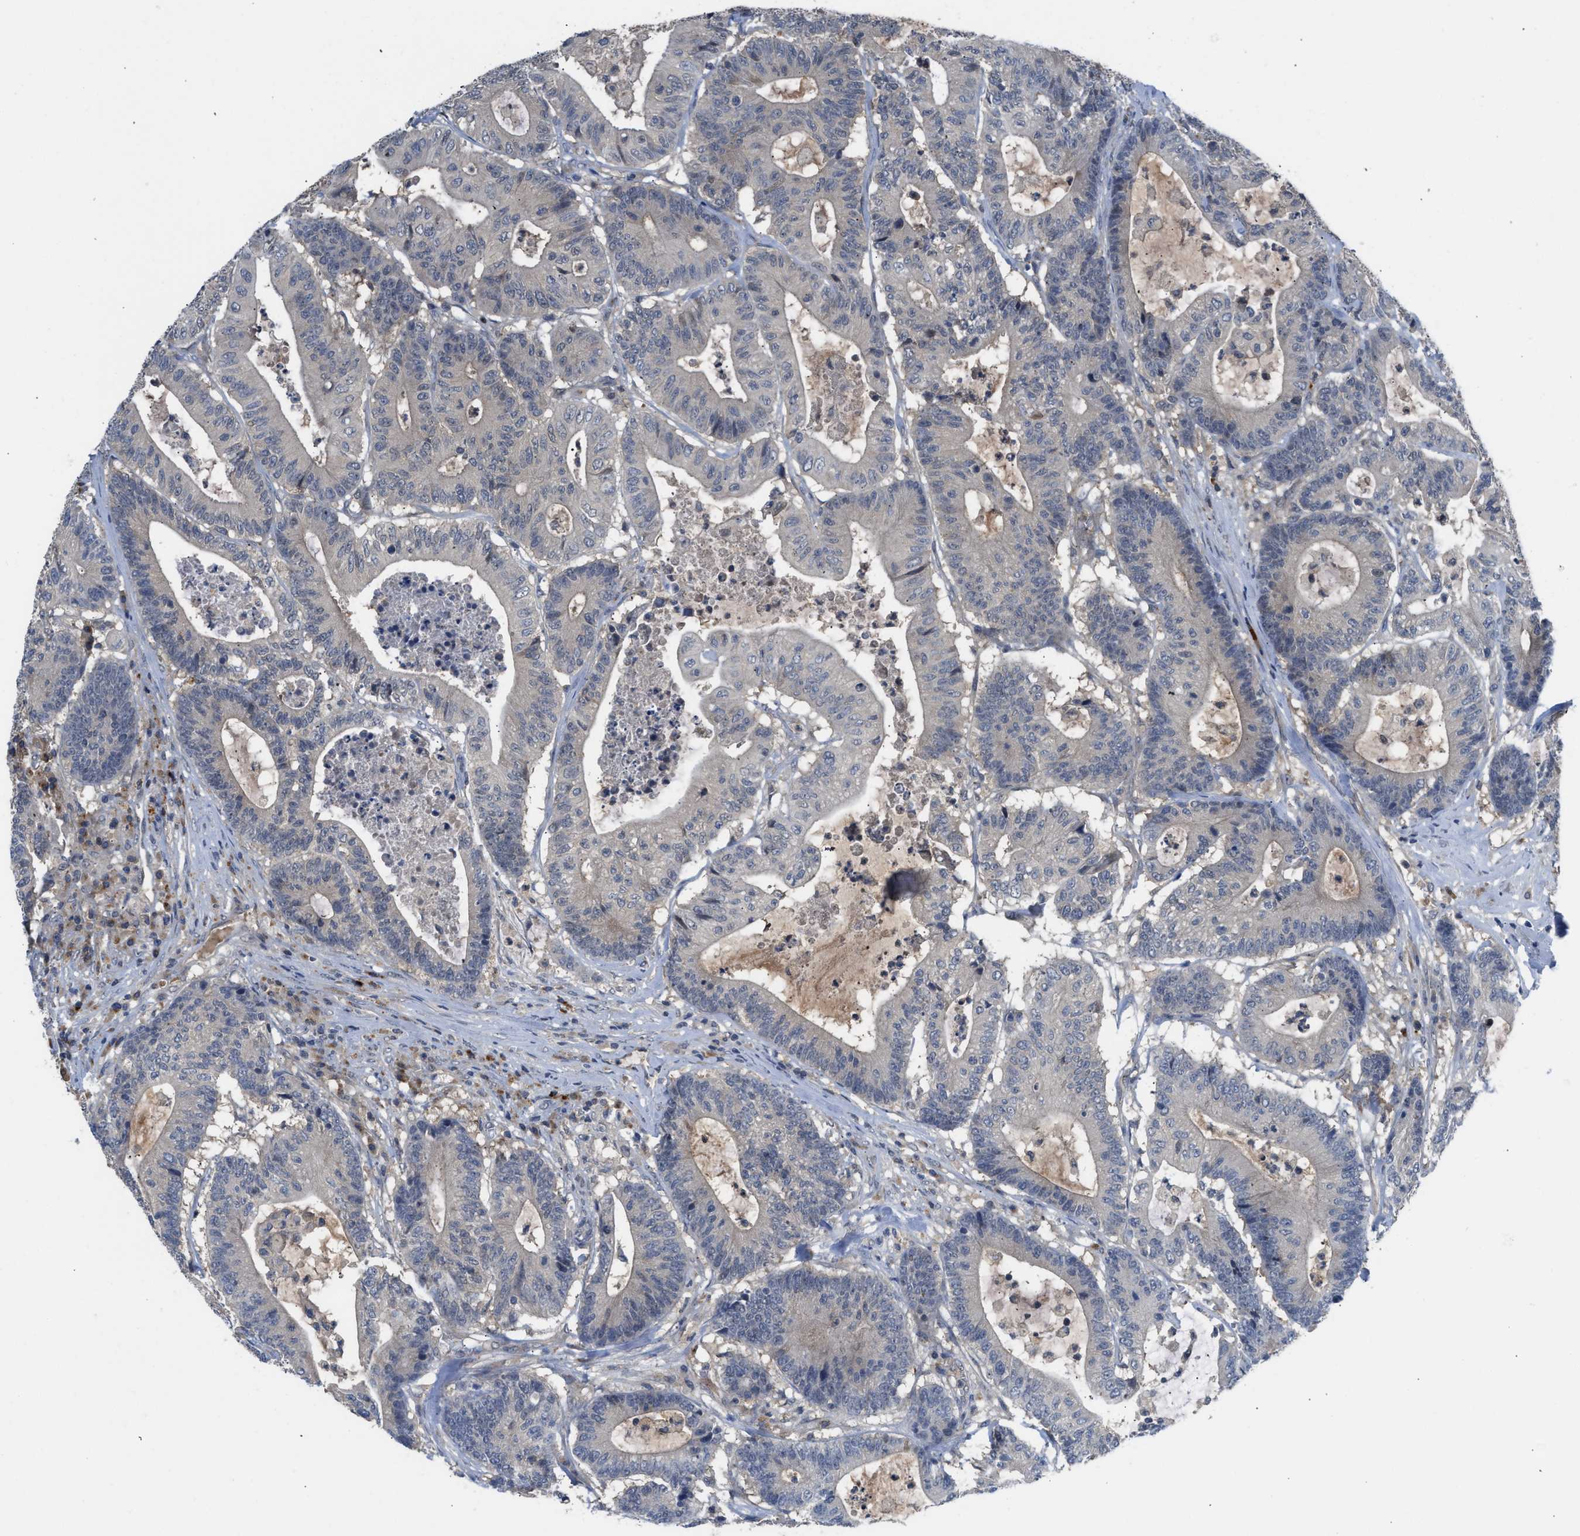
{"staining": {"intensity": "negative", "quantity": "none", "location": "none"}, "tissue": "colorectal cancer", "cell_type": "Tumor cells", "image_type": "cancer", "snomed": [{"axis": "morphology", "description": "Adenocarcinoma, NOS"}, {"axis": "topography", "description": "Colon"}], "caption": "Immunohistochemistry histopathology image of neoplastic tissue: colorectal adenocarcinoma stained with DAB (3,3'-diaminobenzidine) displays no significant protein positivity in tumor cells.", "gene": "ZNF251", "patient": {"sex": "female", "age": 84}}